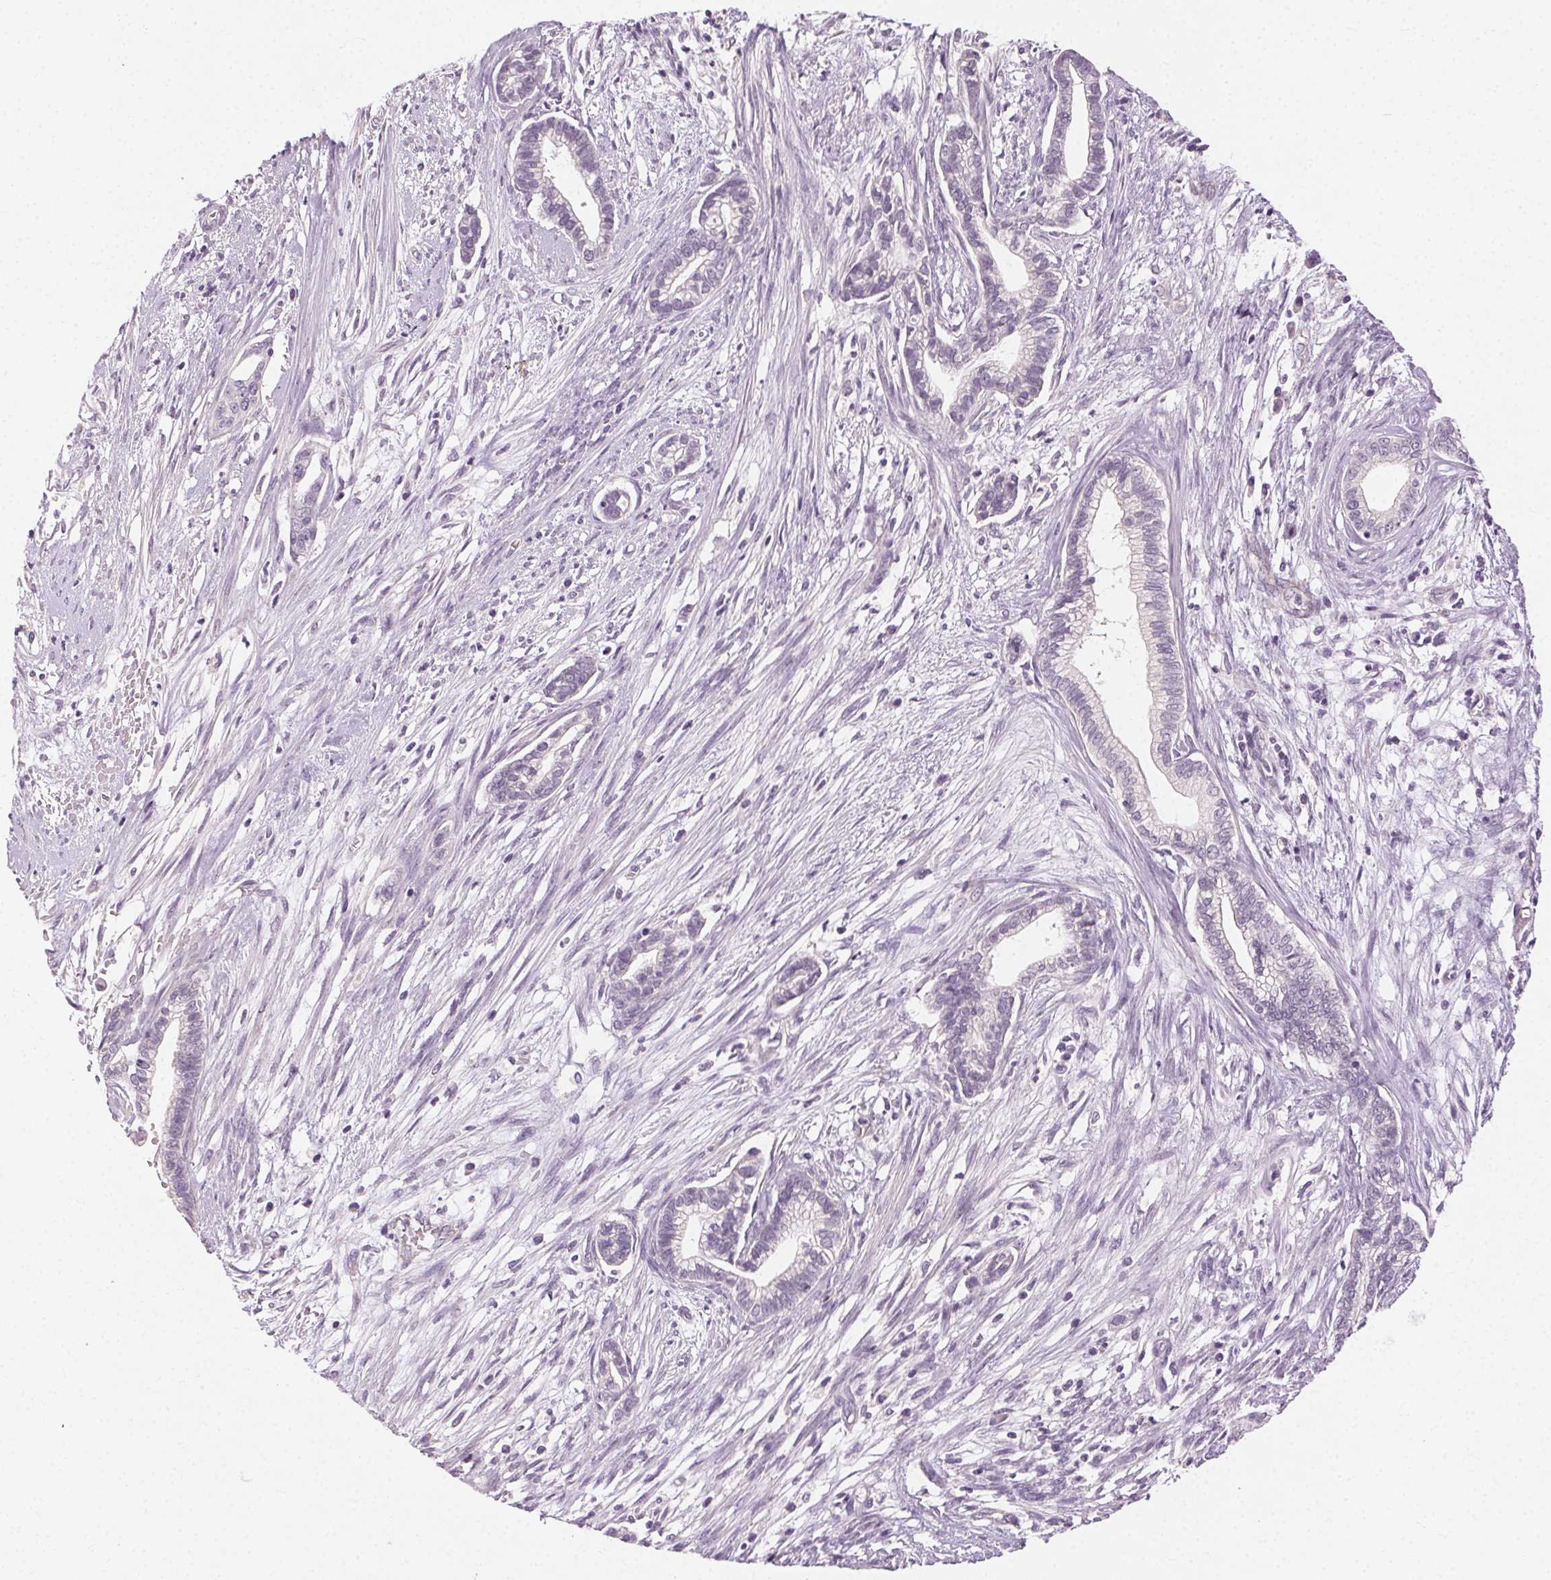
{"staining": {"intensity": "negative", "quantity": "none", "location": "none"}, "tissue": "cervical cancer", "cell_type": "Tumor cells", "image_type": "cancer", "snomed": [{"axis": "morphology", "description": "Adenocarcinoma, NOS"}, {"axis": "topography", "description": "Cervix"}], "caption": "The photomicrograph demonstrates no staining of tumor cells in cervical cancer. (DAB immunohistochemistry, high magnification).", "gene": "CLTRN", "patient": {"sex": "female", "age": 62}}